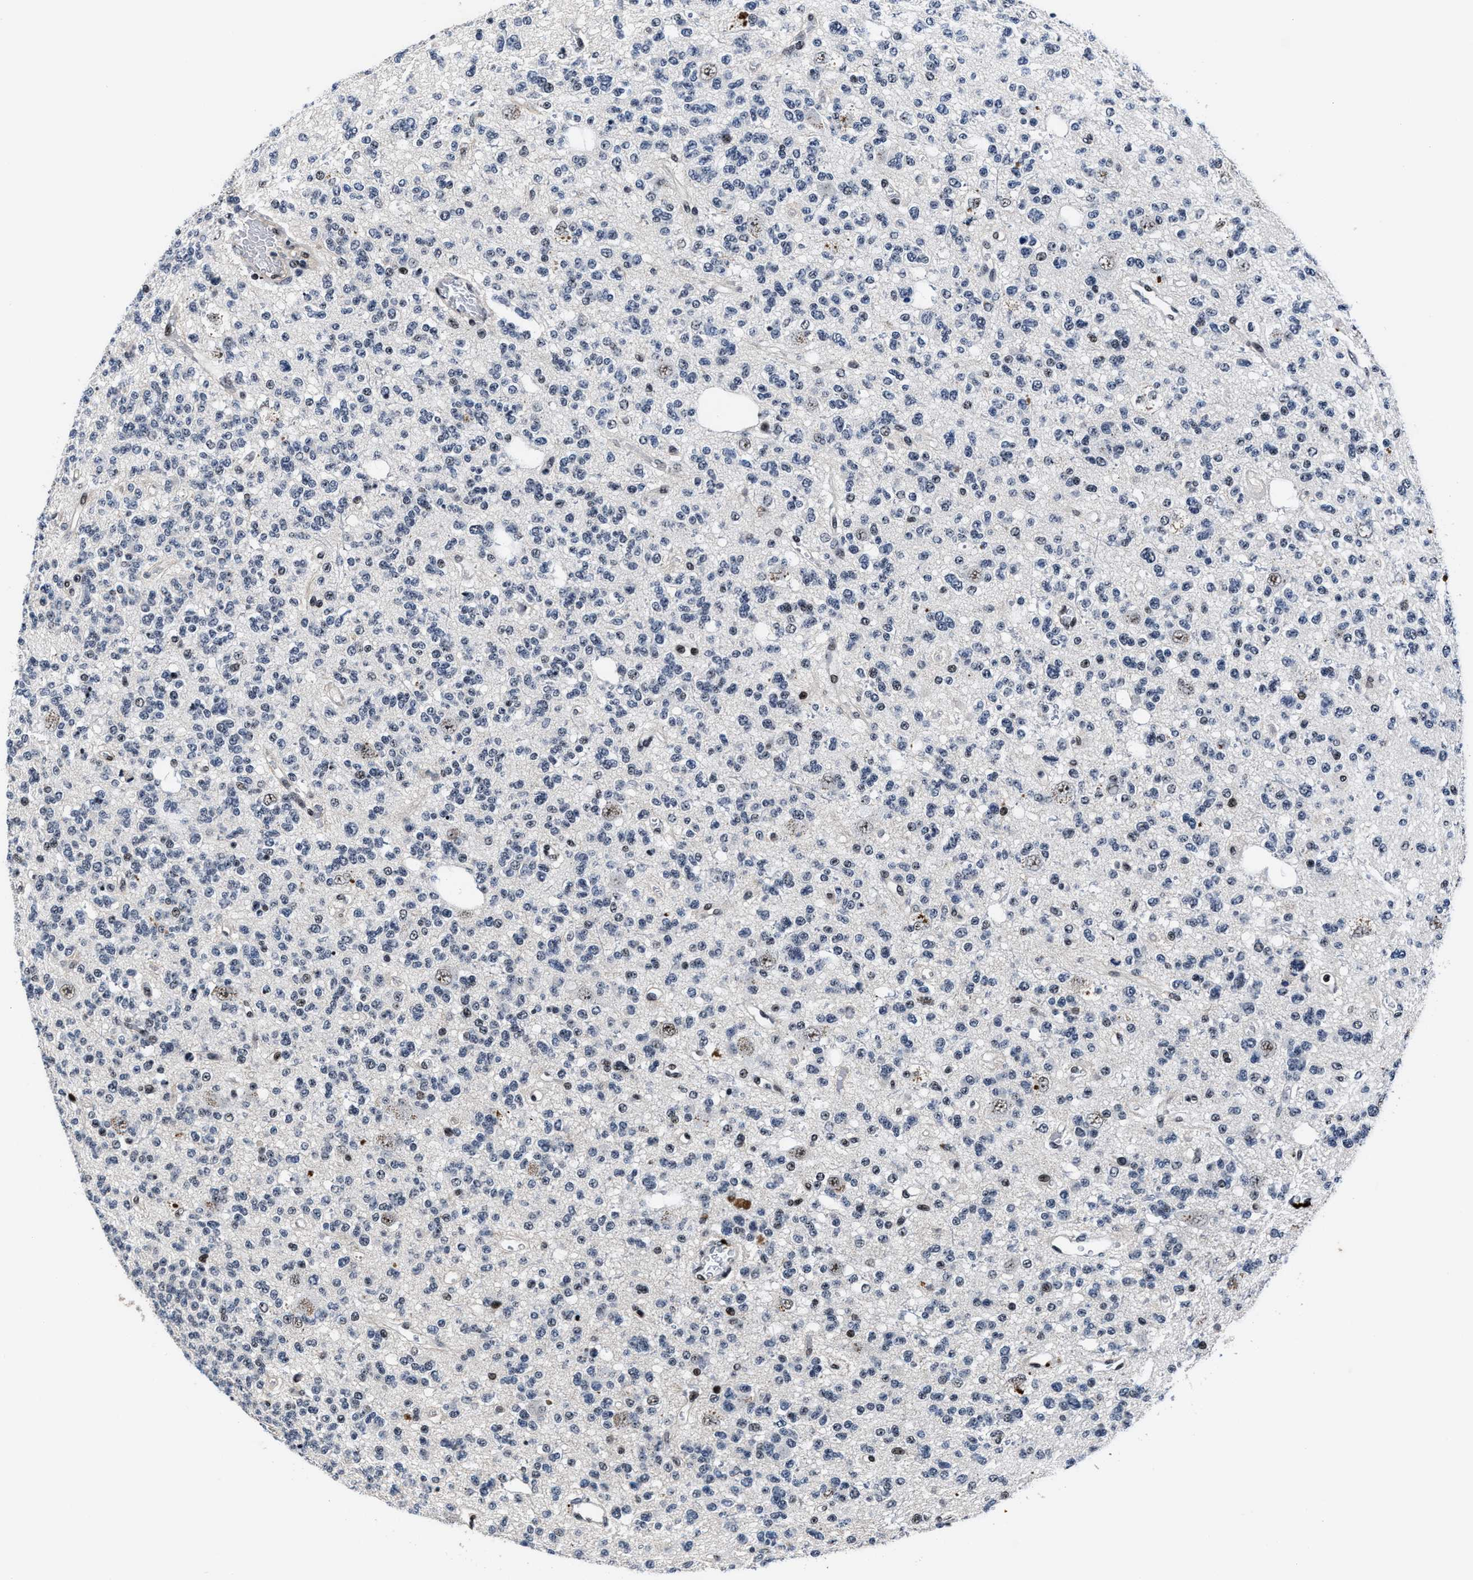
{"staining": {"intensity": "negative", "quantity": "none", "location": "none"}, "tissue": "glioma", "cell_type": "Tumor cells", "image_type": "cancer", "snomed": [{"axis": "morphology", "description": "Glioma, malignant, Low grade"}, {"axis": "topography", "description": "Brain"}], "caption": "Tumor cells show no significant protein expression in glioma.", "gene": "ZNF233", "patient": {"sex": "male", "age": 38}}